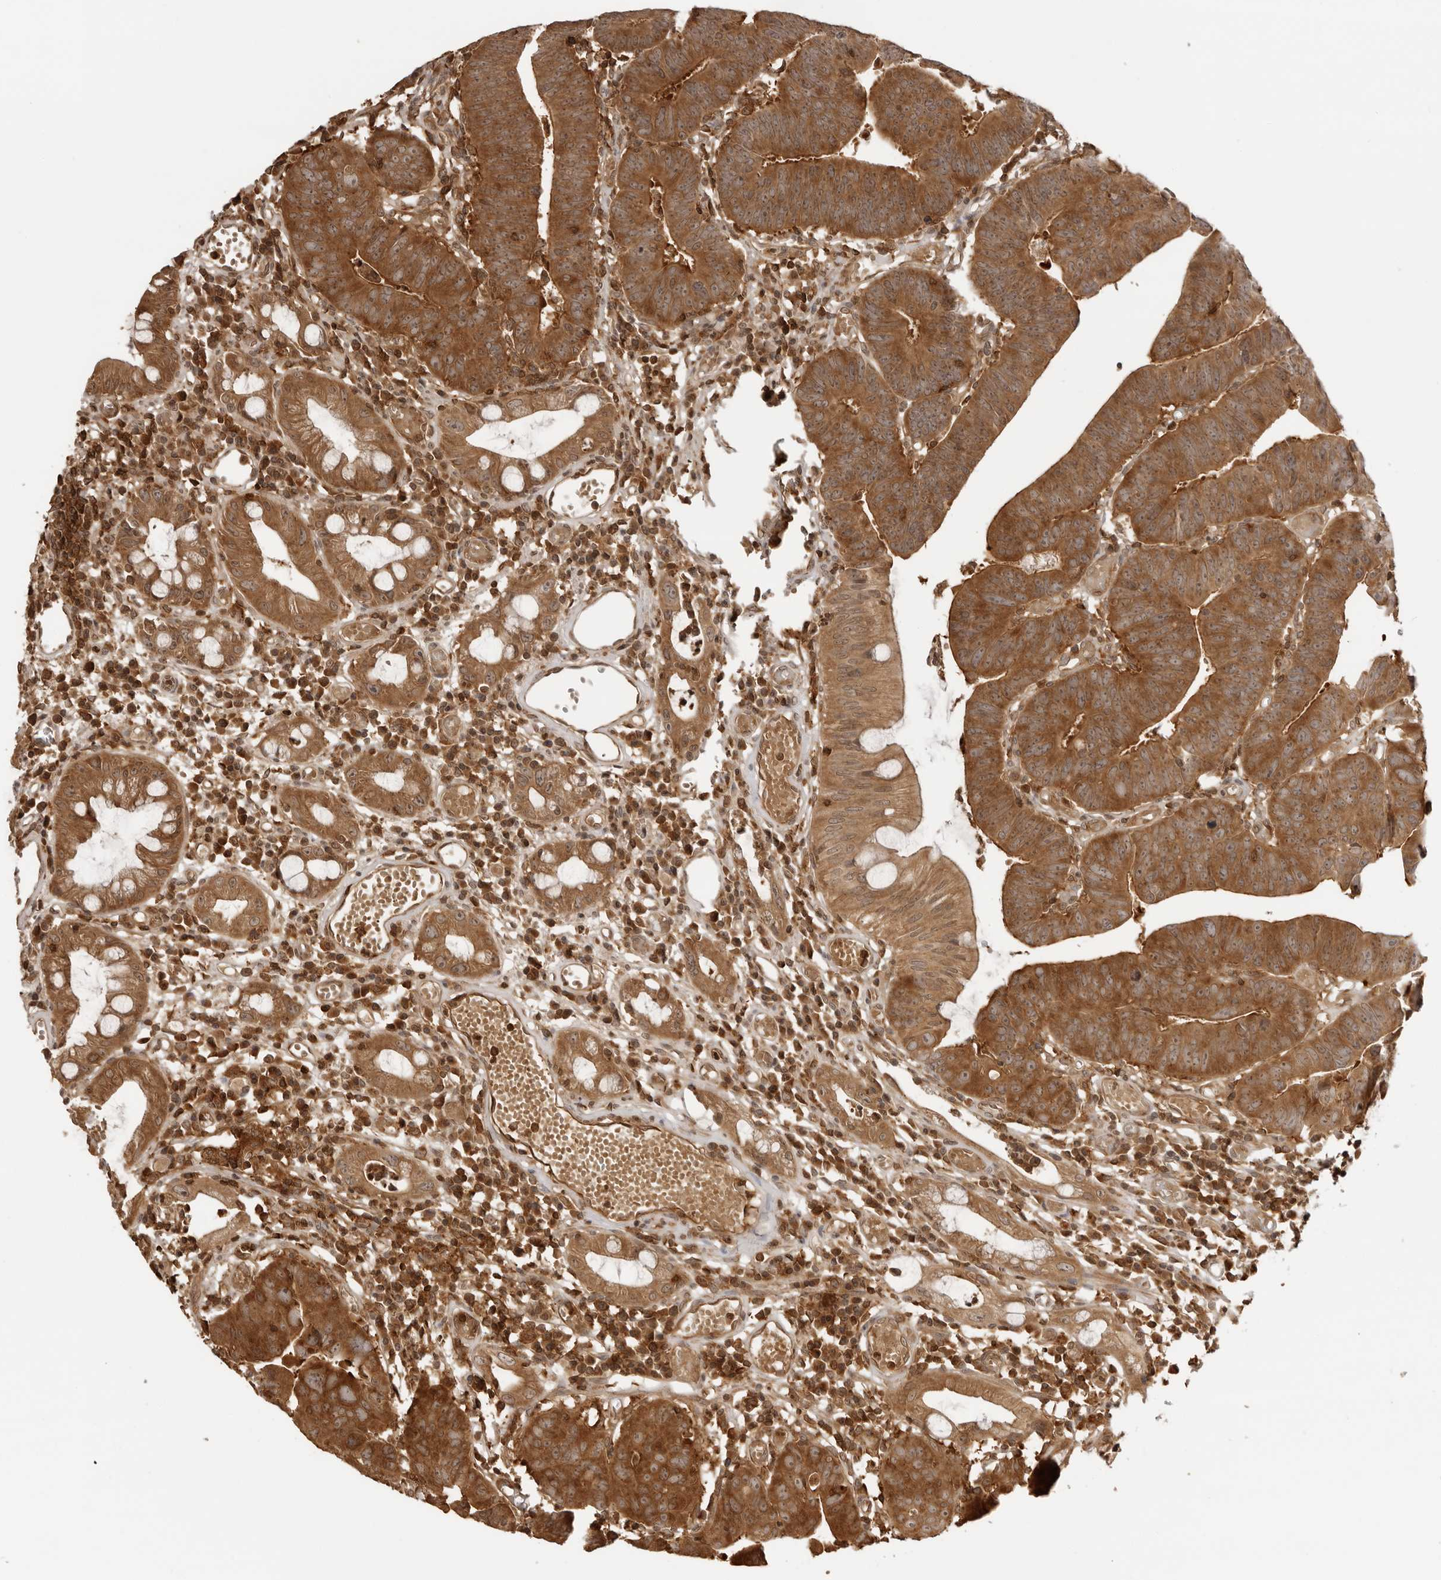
{"staining": {"intensity": "strong", "quantity": ">75%", "location": "cytoplasmic/membranous"}, "tissue": "colorectal cancer", "cell_type": "Tumor cells", "image_type": "cancer", "snomed": [{"axis": "morphology", "description": "Adenocarcinoma, NOS"}, {"axis": "topography", "description": "Rectum"}], "caption": "A high amount of strong cytoplasmic/membranous expression is present in about >75% of tumor cells in adenocarcinoma (colorectal) tissue. (Brightfield microscopy of DAB IHC at high magnification).", "gene": "IKBKE", "patient": {"sex": "female", "age": 65}}